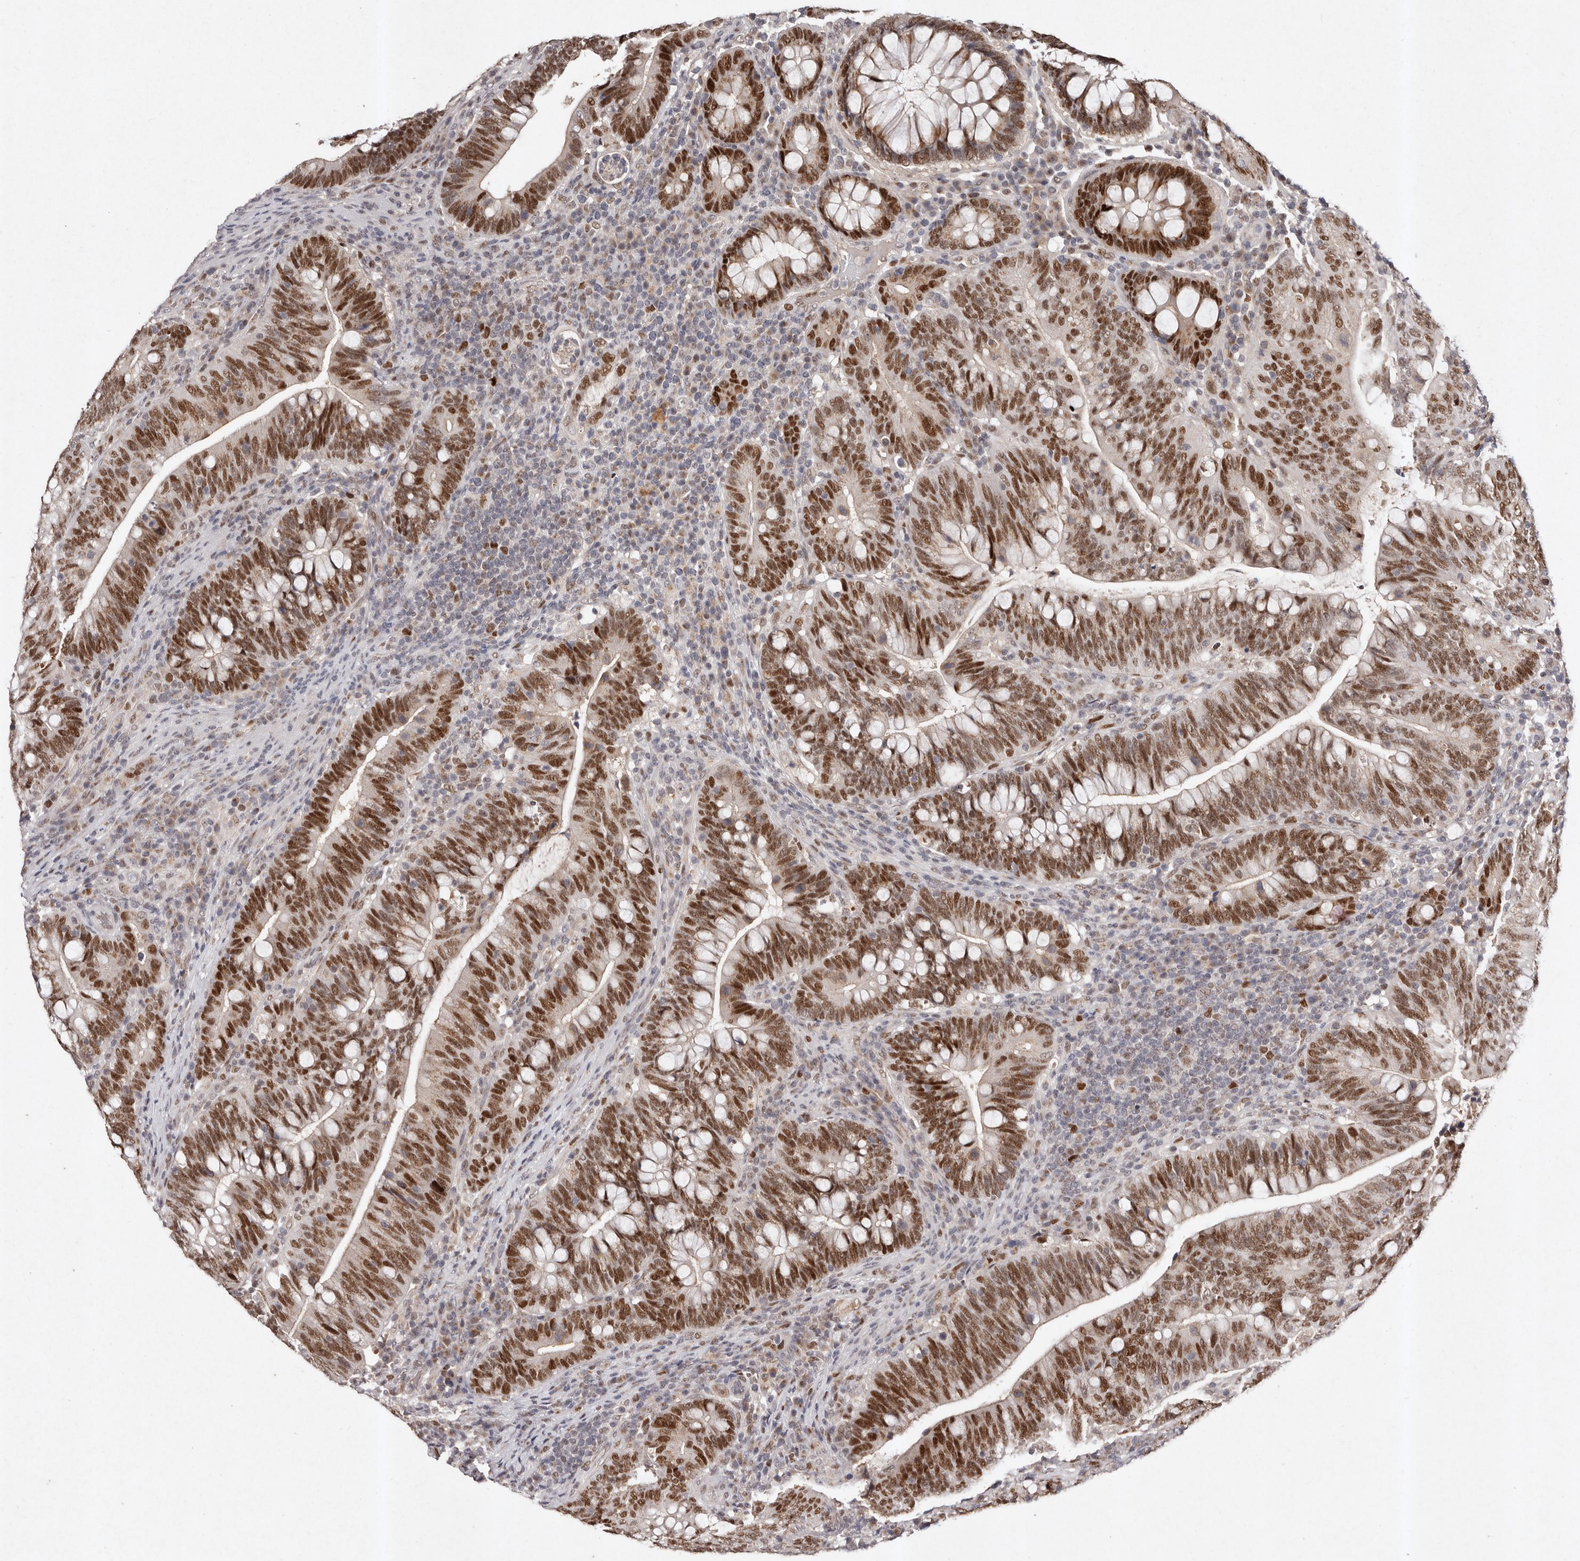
{"staining": {"intensity": "strong", "quantity": ">75%", "location": "nuclear"}, "tissue": "colorectal cancer", "cell_type": "Tumor cells", "image_type": "cancer", "snomed": [{"axis": "morphology", "description": "Adenocarcinoma, NOS"}, {"axis": "topography", "description": "Colon"}], "caption": "Human colorectal cancer (adenocarcinoma) stained with a brown dye shows strong nuclear positive expression in approximately >75% of tumor cells.", "gene": "KLF7", "patient": {"sex": "female", "age": 66}}